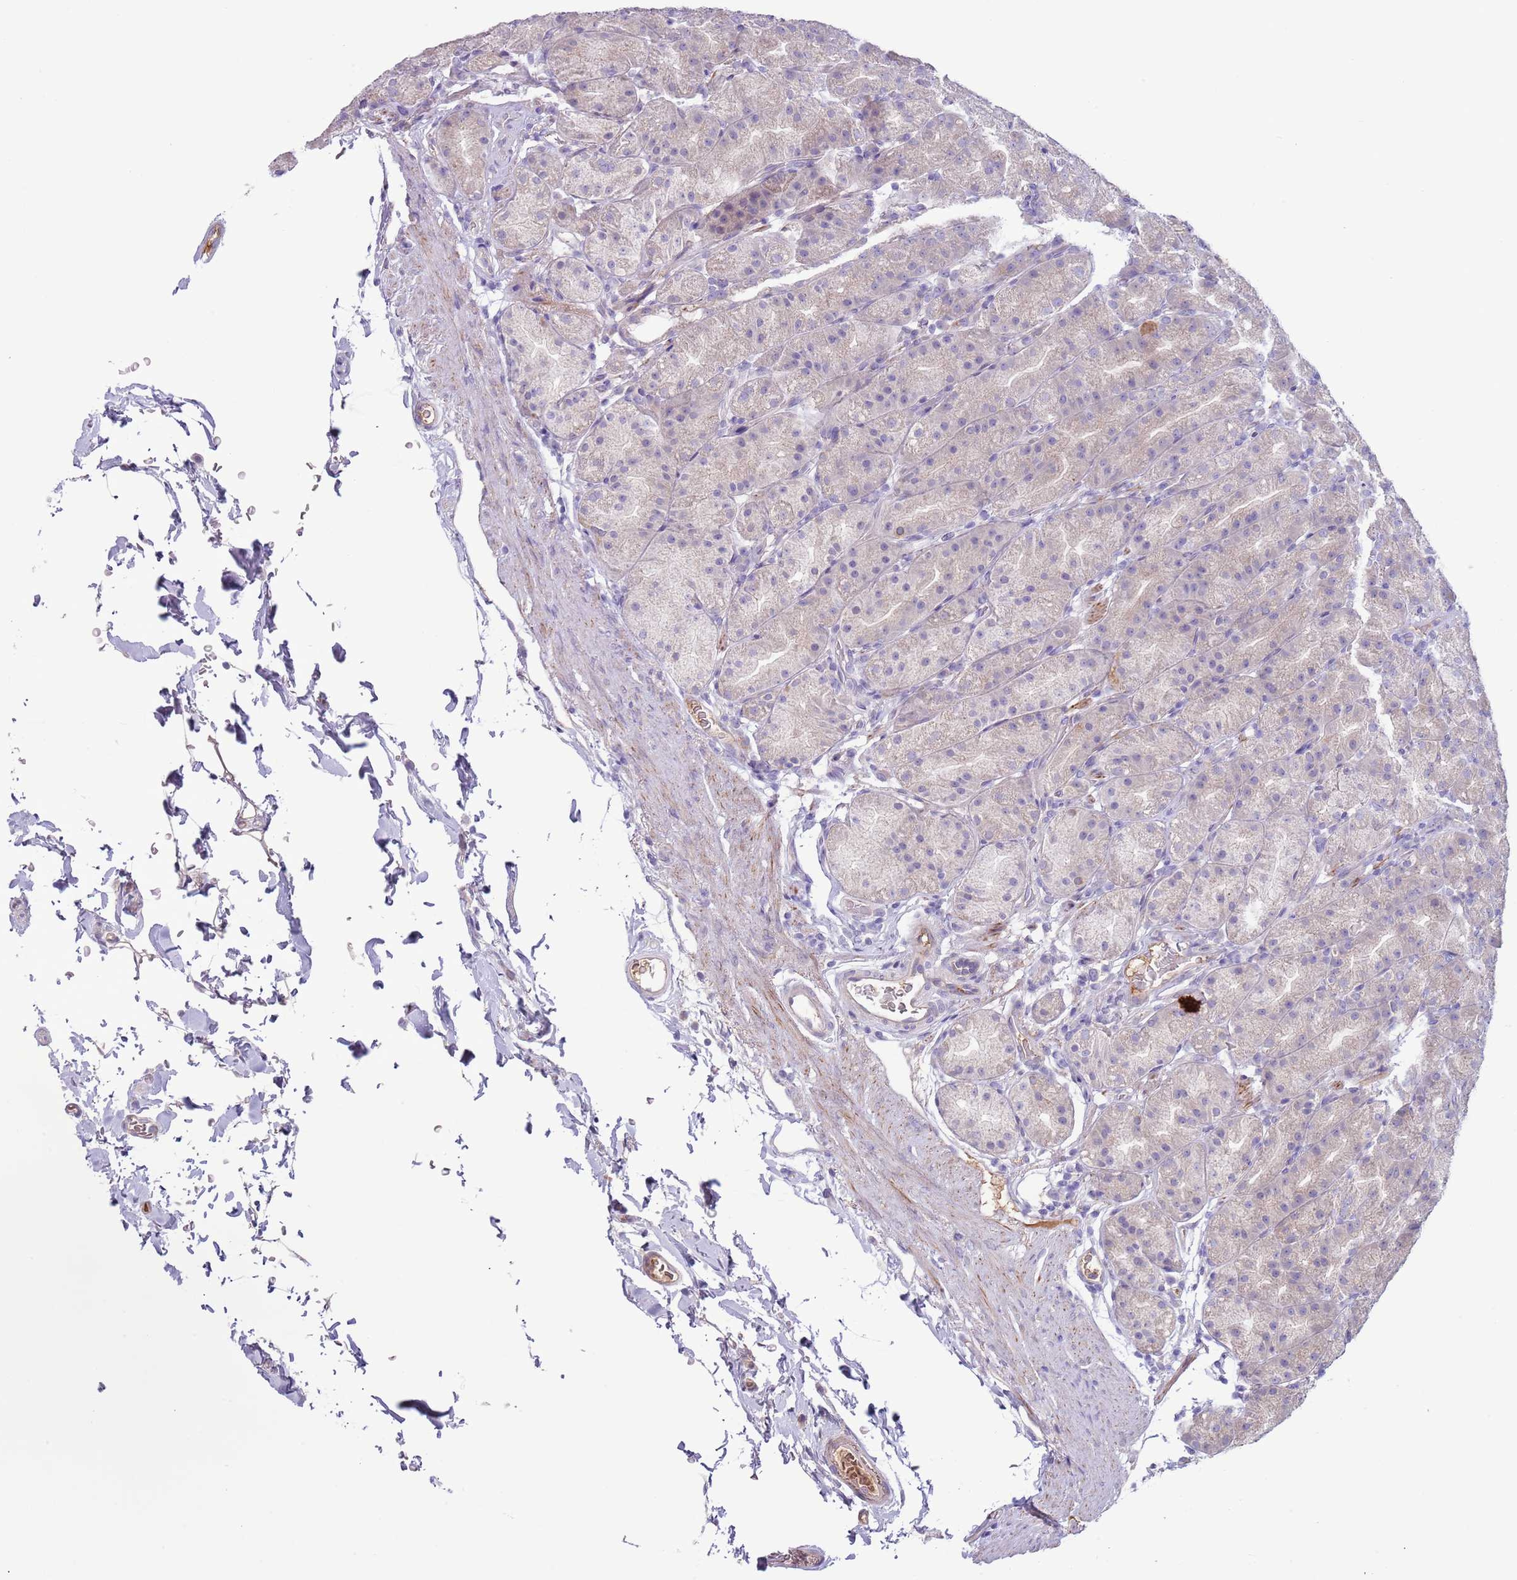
{"staining": {"intensity": "moderate", "quantity": "<25%", "location": "cytoplasmic/membranous"}, "tissue": "stomach", "cell_type": "Glandular cells", "image_type": "normal", "snomed": [{"axis": "morphology", "description": "Normal tissue, NOS"}, {"axis": "topography", "description": "Stomach, upper"}, {"axis": "topography", "description": "Stomach"}], "caption": "IHC staining of unremarkable stomach, which shows low levels of moderate cytoplasmic/membranous expression in approximately <25% of glandular cells indicating moderate cytoplasmic/membranous protein expression. The staining was performed using DAB (3,3'-diaminobenzidine) (brown) for protein detection and nuclei were counterstained in hematoxylin (blue).", "gene": "CFH", "patient": {"sex": "male", "age": 68}}